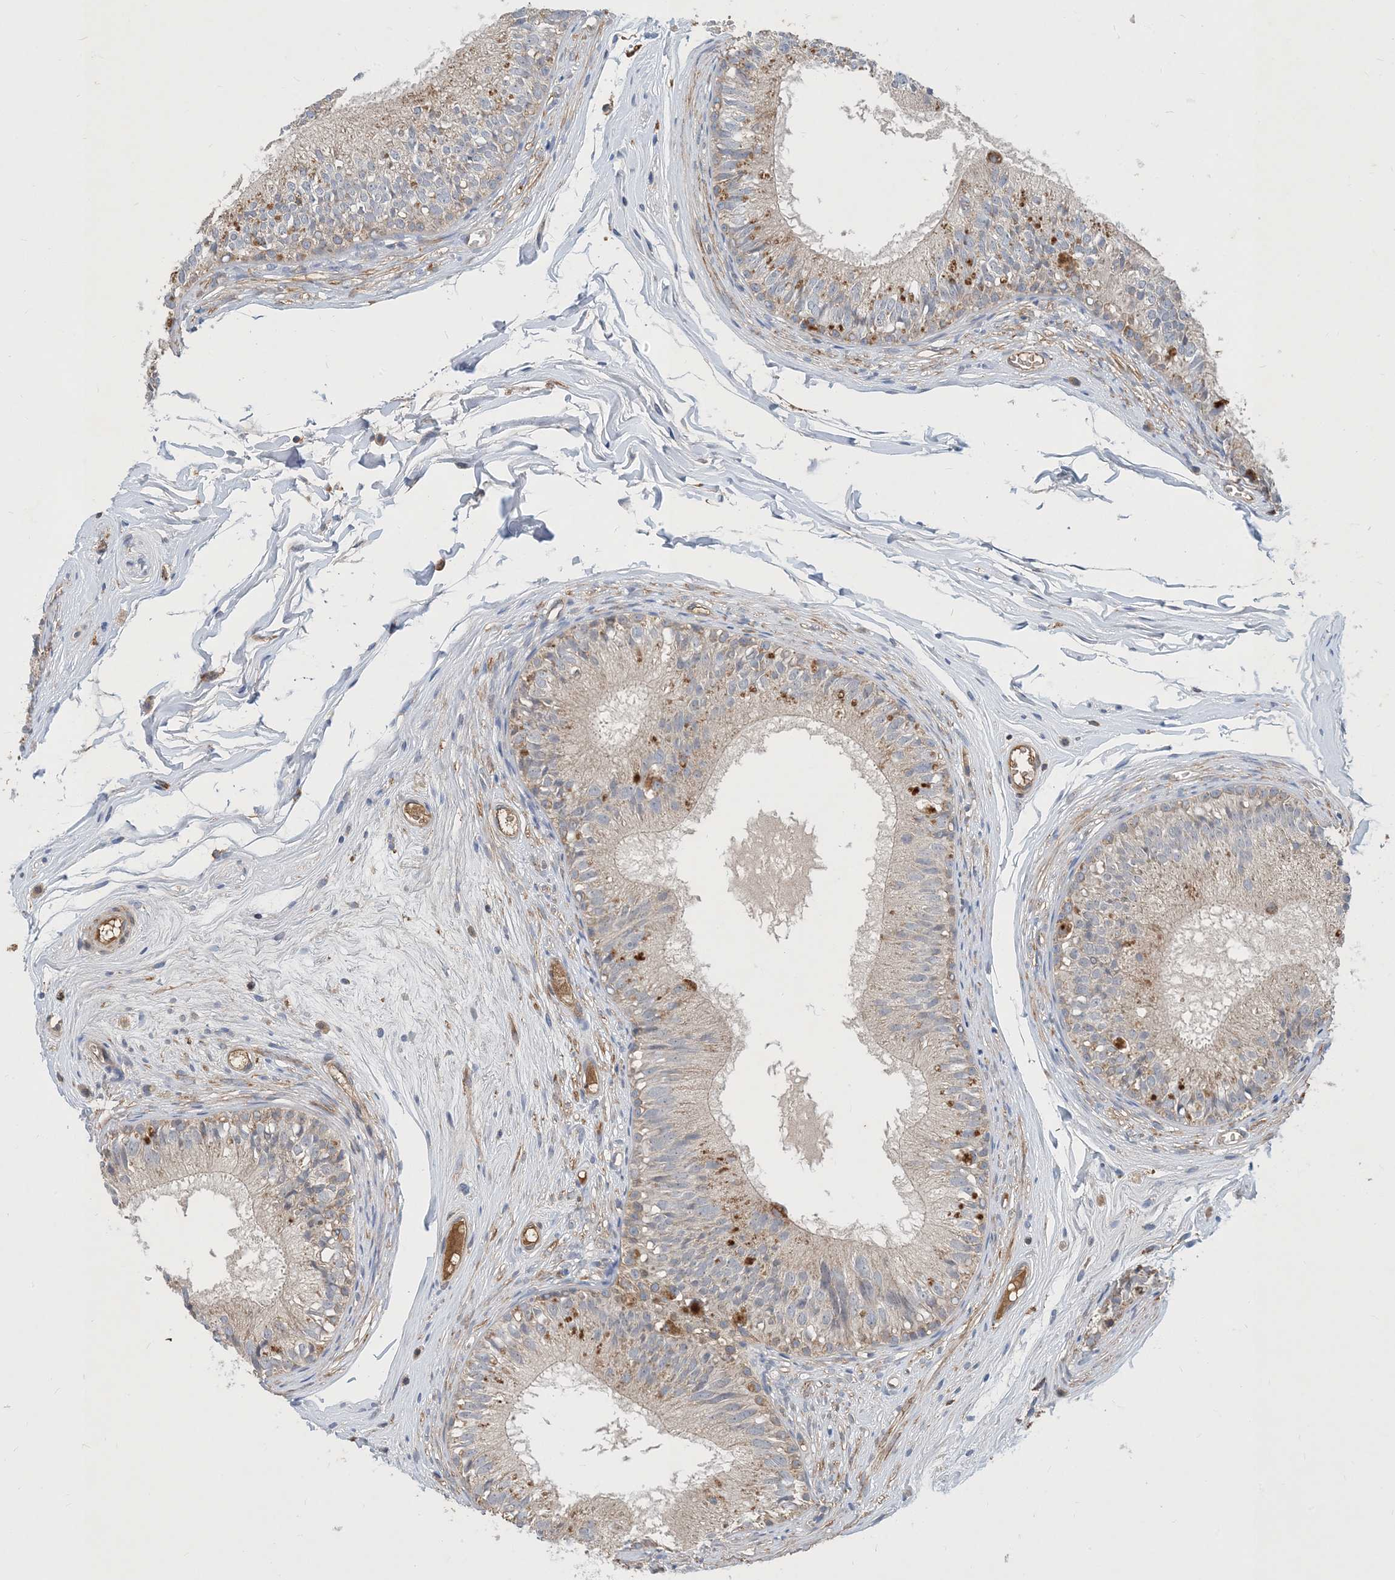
{"staining": {"intensity": "moderate", "quantity": "<25%", "location": "cytoplasmic/membranous"}, "tissue": "epididymis", "cell_type": "Glandular cells", "image_type": "normal", "snomed": [{"axis": "morphology", "description": "Normal tissue, NOS"}, {"axis": "morphology", "description": "Seminoma in situ"}, {"axis": "topography", "description": "Testis"}, {"axis": "topography", "description": "Epididymis"}], "caption": "Brown immunohistochemical staining in unremarkable epididymis demonstrates moderate cytoplasmic/membranous staining in about <25% of glandular cells. (DAB IHC, brown staining for protein, blue staining for nuclei).", "gene": "STK19", "patient": {"sex": "male", "age": 28}}